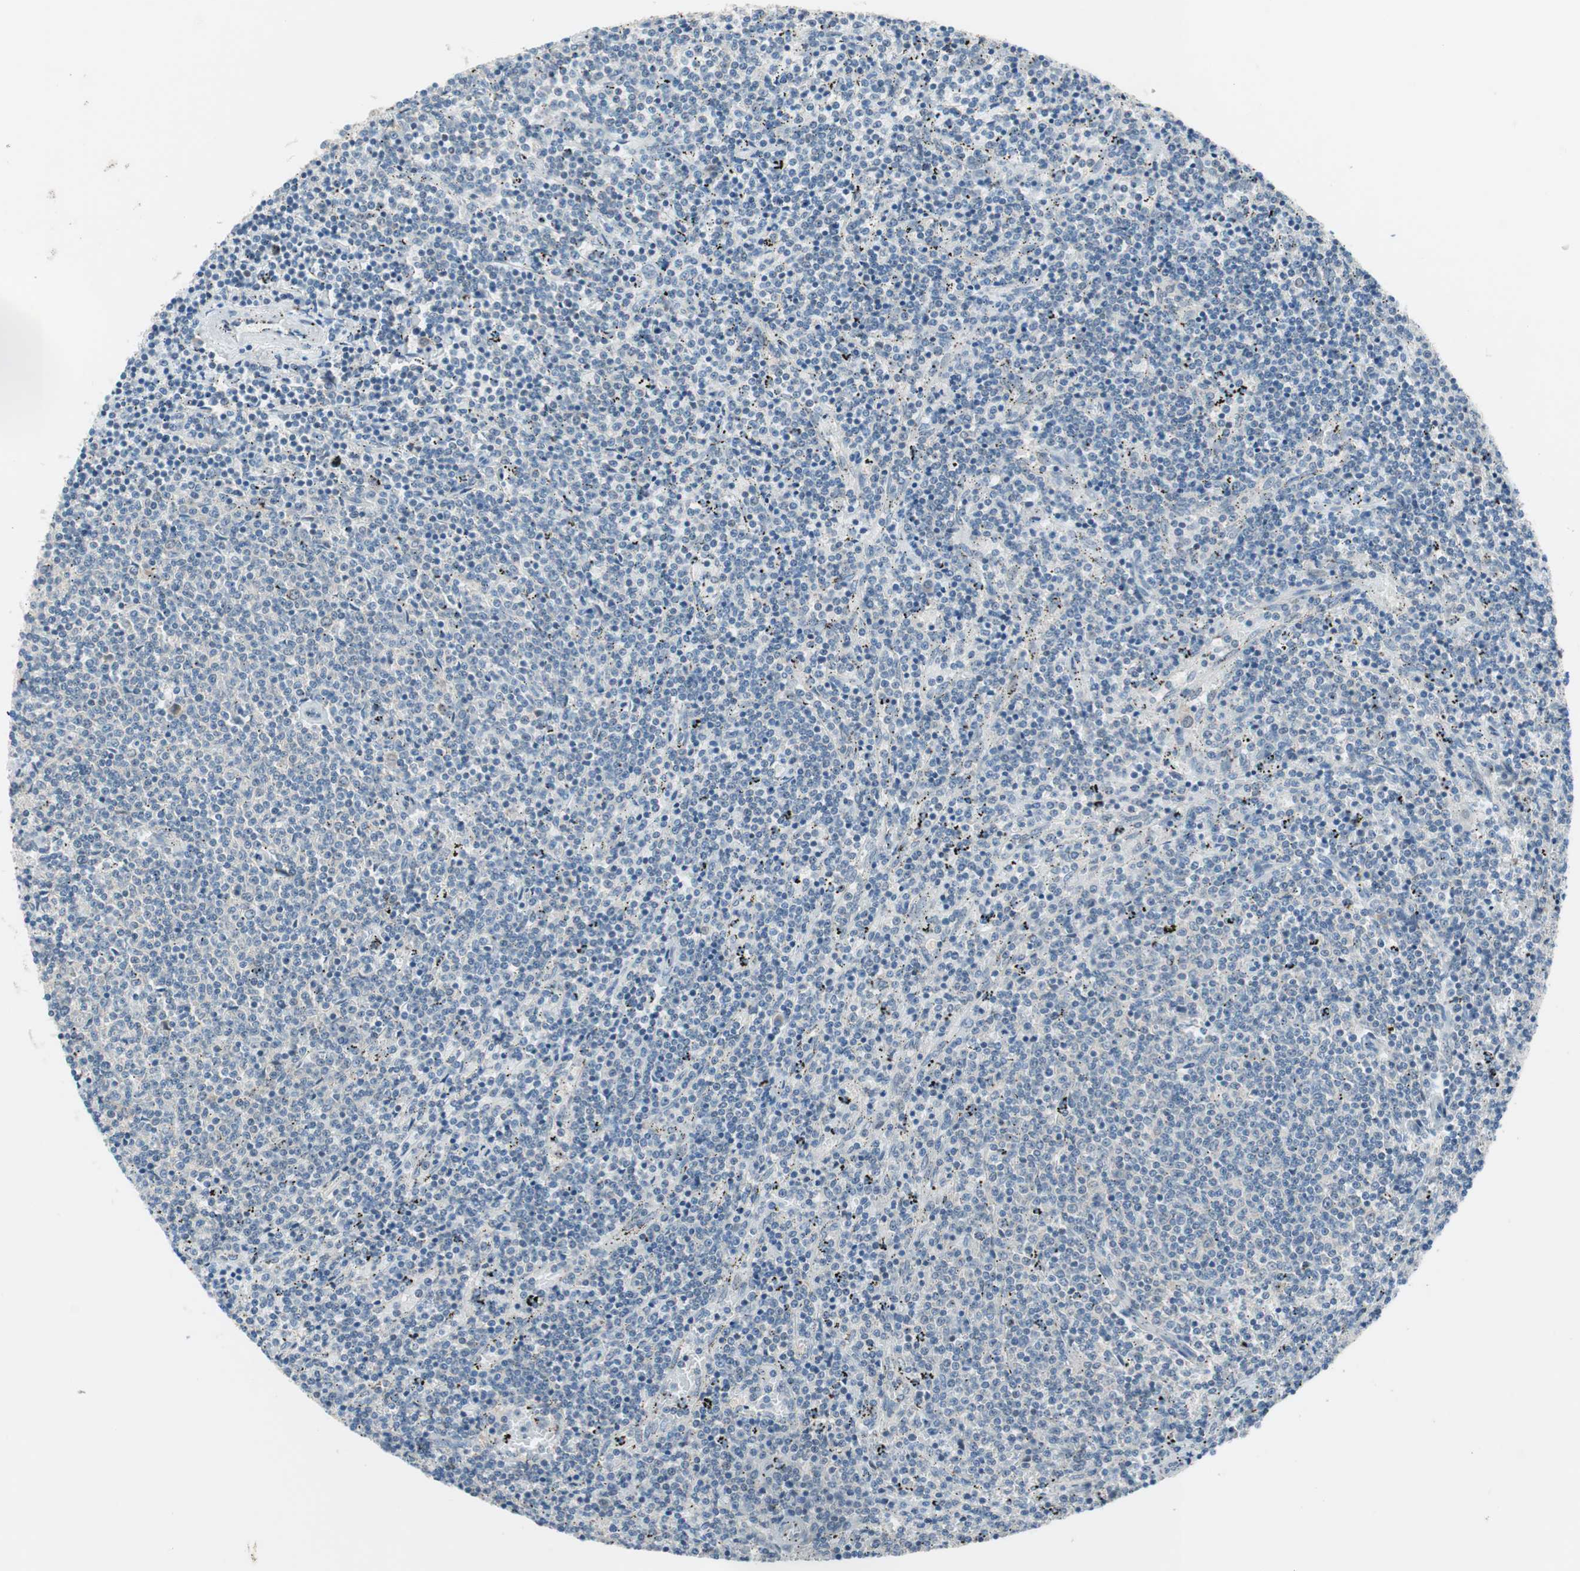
{"staining": {"intensity": "negative", "quantity": "none", "location": "none"}, "tissue": "lymphoma", "cell_type": "Tumor cells", "image_type": "cancer", "snomed": [{"axis": "morphology", "description": "Malignant lymphoma, non-Hodgkin's type, Low grade"}, {"axis": "topography", "description": "Spleen"}], "caption": "A histopathology image of human lymphoma is negative for staining in tumor cells.", "gene": "GRHL1", "patient": {"sex": "female", "age": 50}}